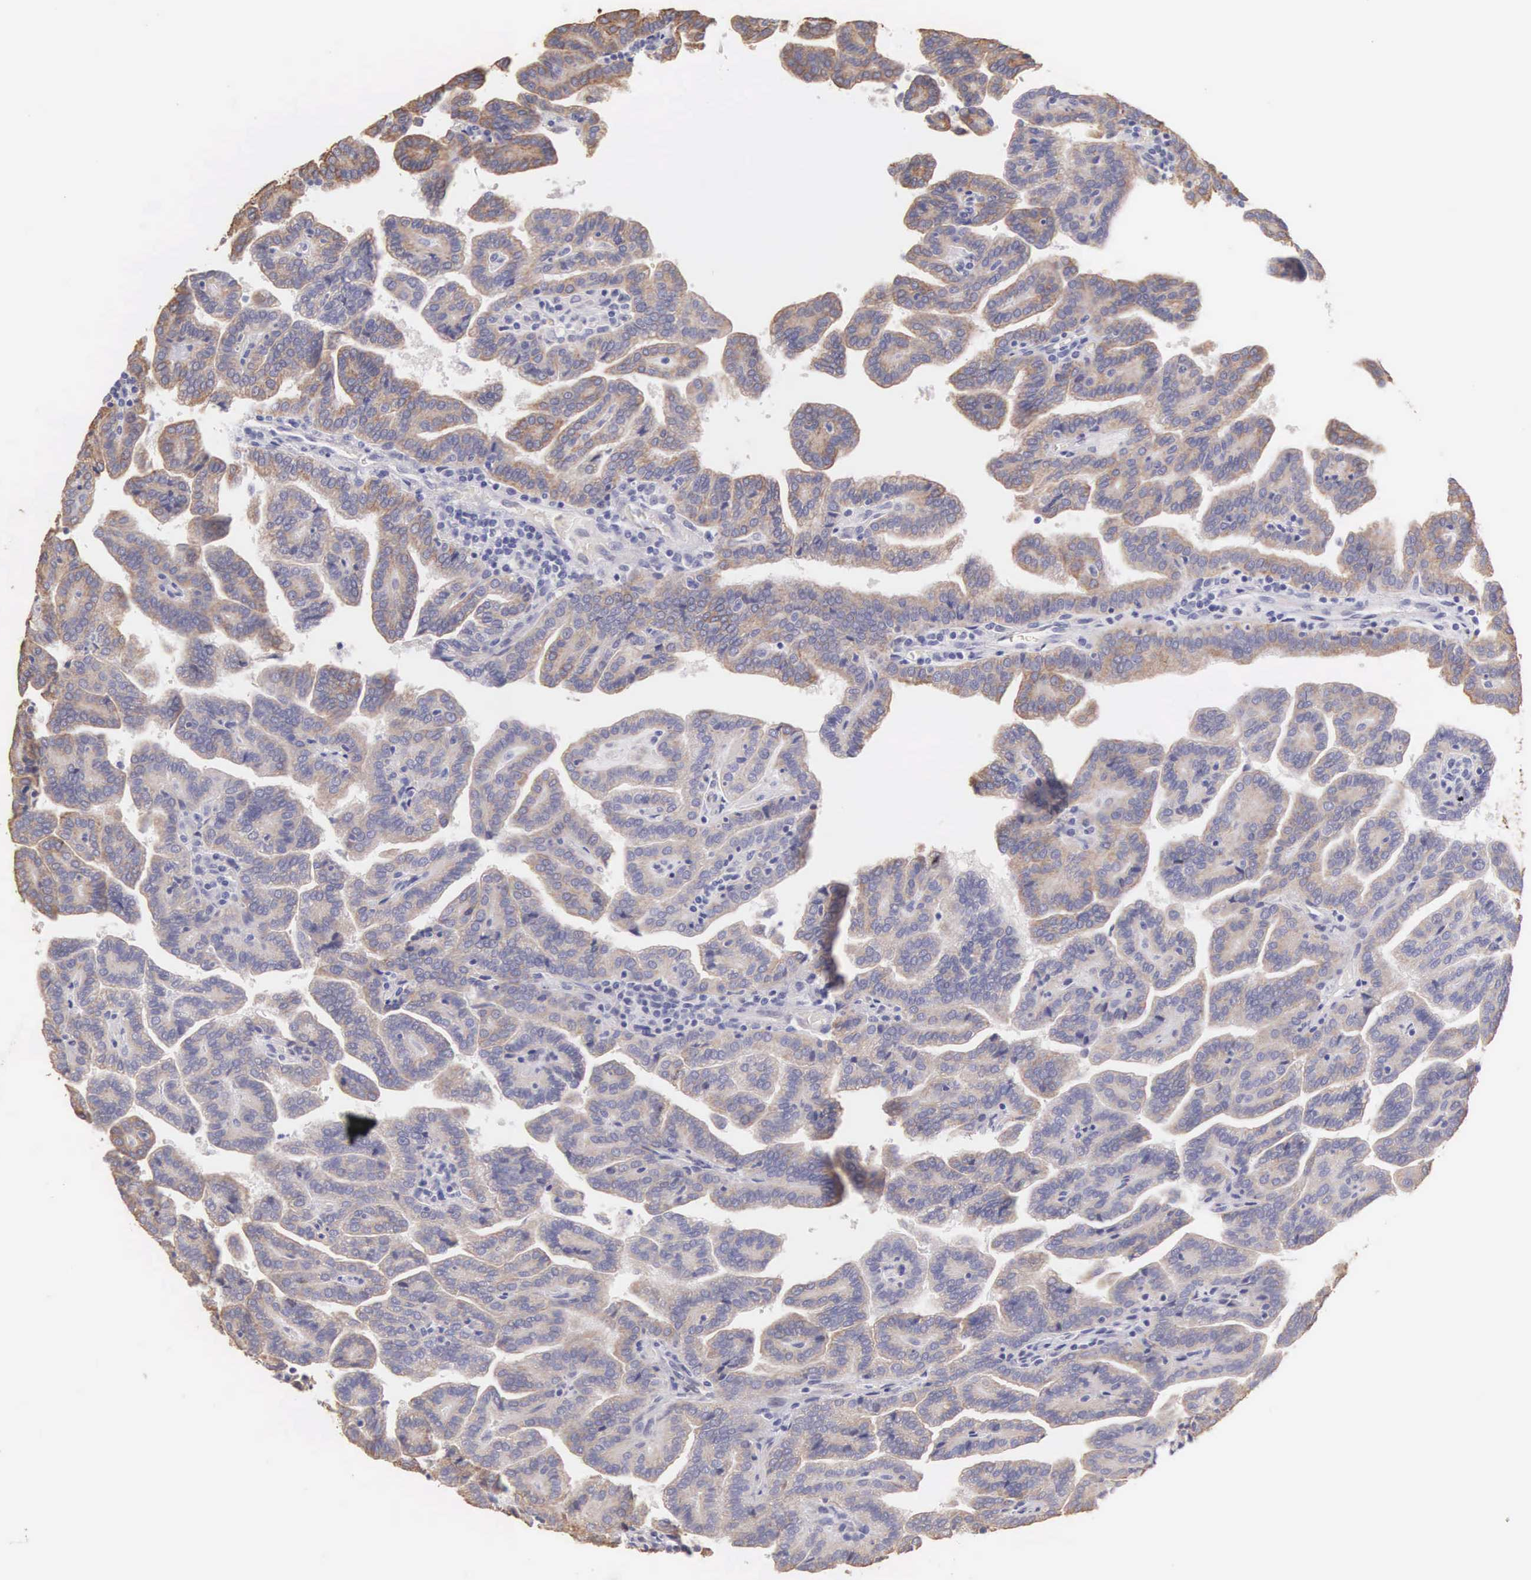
{"staining": {"intensity": "weak", "quantity": "25%-75%", "location": "cytoplasmic/membranous"}, "tissue": "renal cancer", "cell_type": "Tumor cells", "image_type": "cancer", "snomed": [{"axis": "morphology", "description": "Adenocarcinoma, NOS"}, {"axis": "topography", "description": "Kidney"}], "caption": "Renal cancer tissue reveals weak cytoplasmic/membranous expression in approximately 25%-75% of tumor cells, visualized by immunohistochemistry.", "gene": "PIR", "patient": {"sex": "male", "age": 61}}